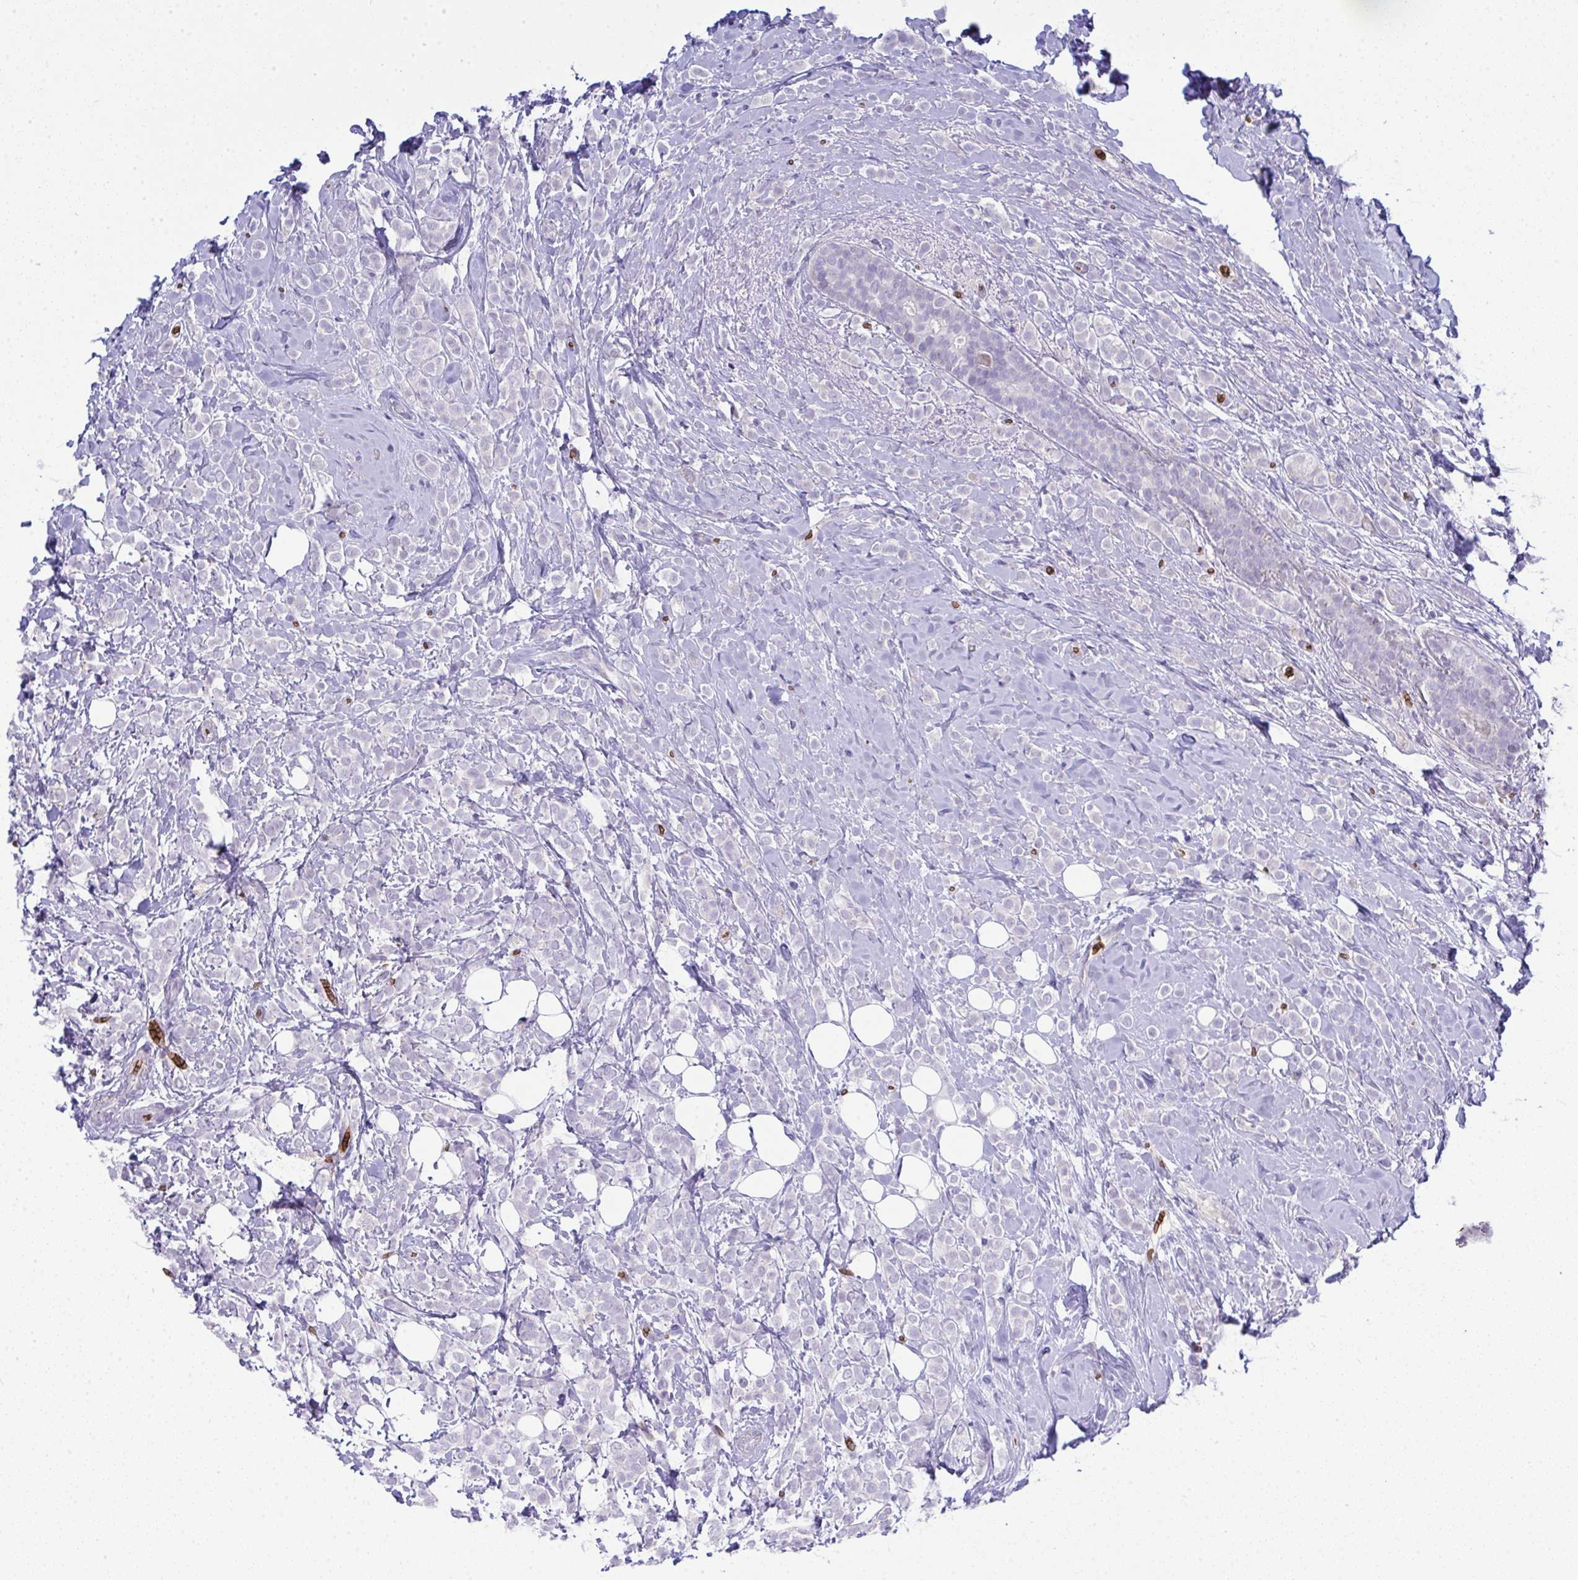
{"staining": {"intensity": "negative", "quantity": "none", "location": "none"}, "tissue": "breast cancer", "cell_type": "Tumor cells", "image_type": "cancer", "snomed": [{"axis": "morphology", "description": "Lobular carcinoma"}, {"axis": "topography", "description": "Breast"}], "caption": "Micrograph shows no significant protein positivity in tumor cells of breast lobular carcinoma.", "gene": "SPTB", "patient": {"sex": "female", "age": 49}}